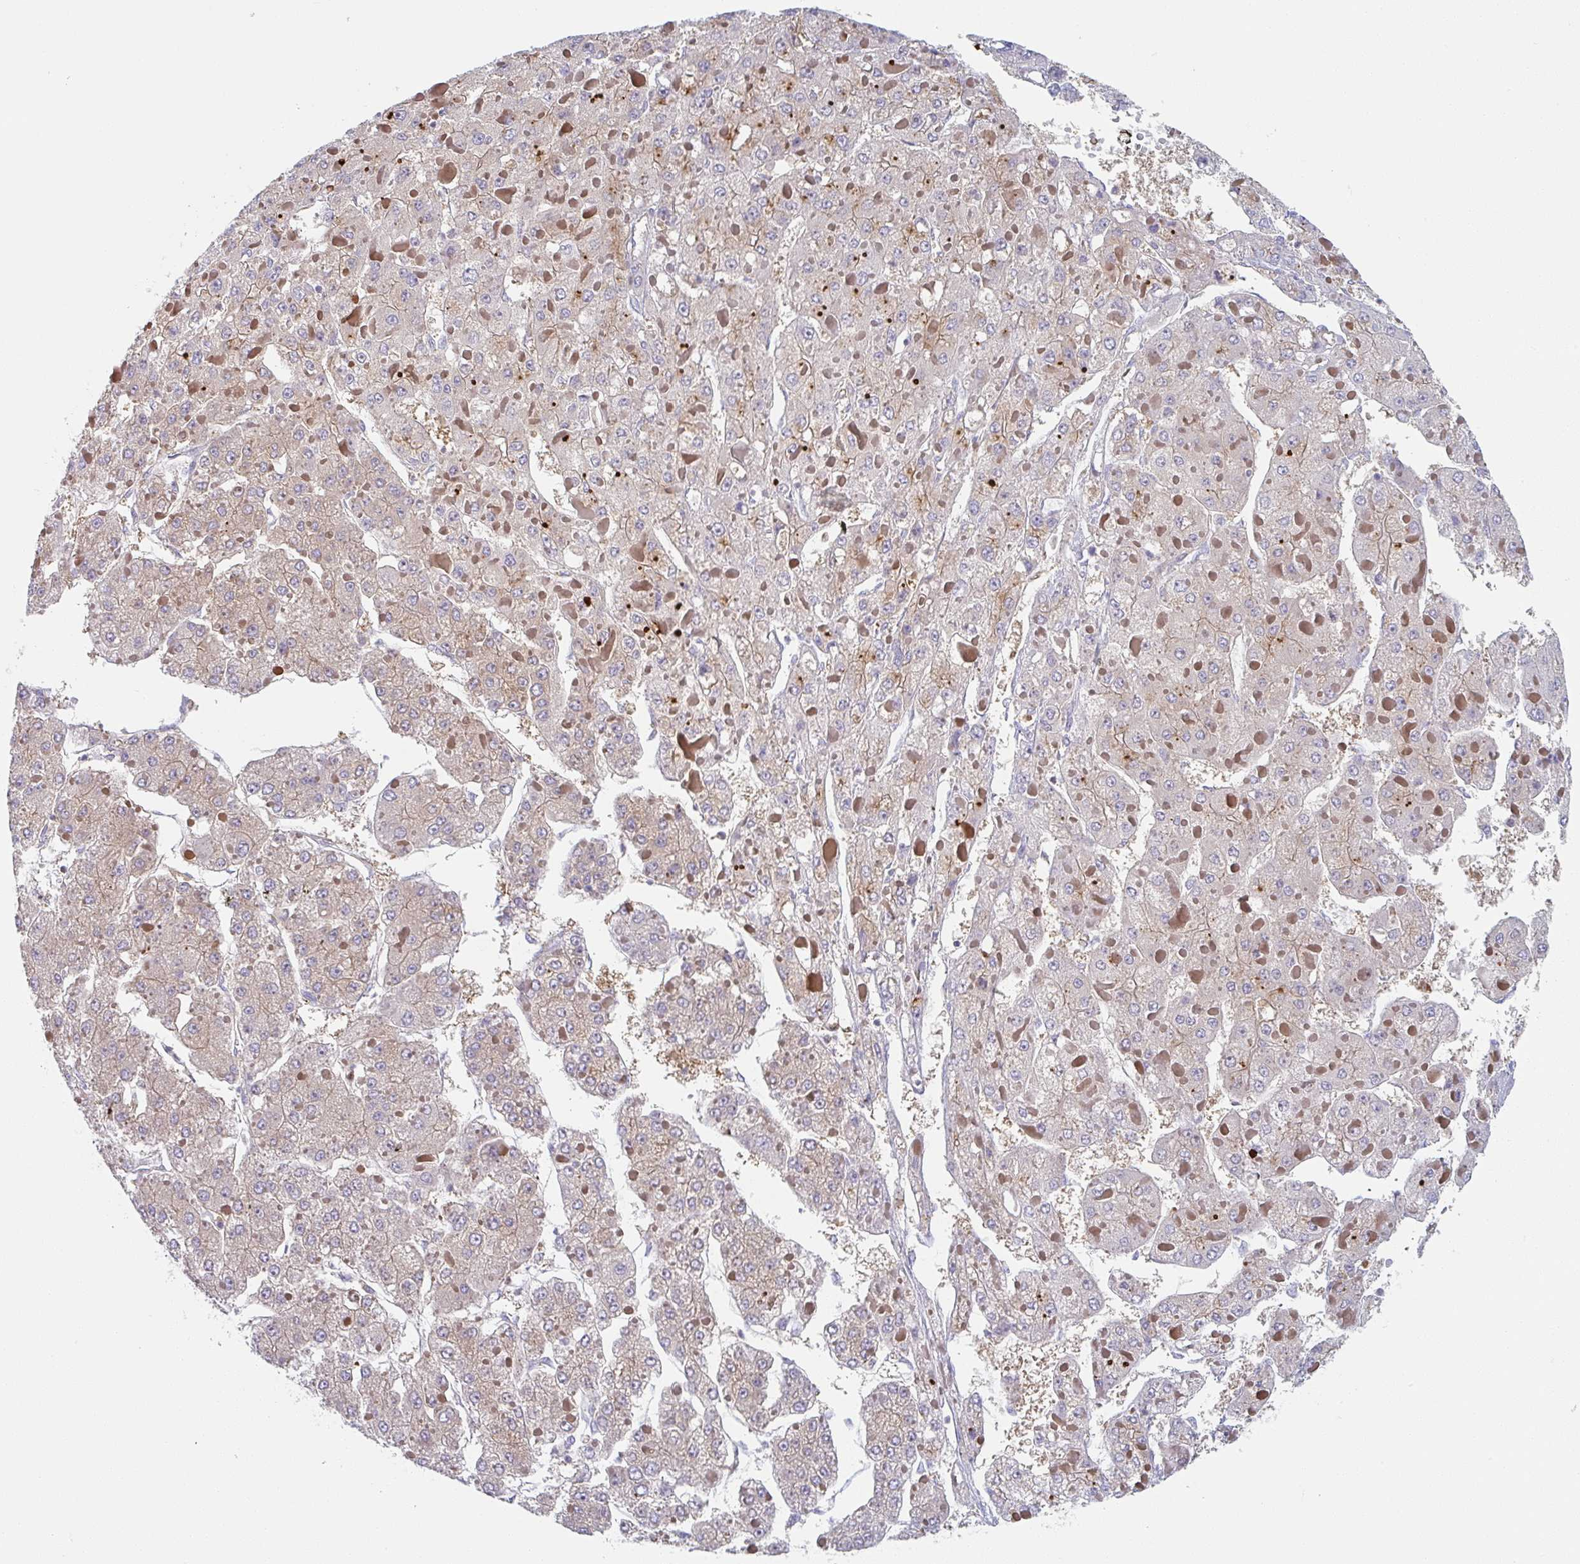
{"staining": {"intensity": "weak", "quantity": "25%-75%", "location": "cytoplasmic/membranous"}, "tissue": "liver cancer", "cell_type": "Tumor cells", "image_type": "cancer", "snomed": [{"axis": "morphology", "description": "Carcinoma, Hepatocellular, NOS"}, {"axis": "topography", "description": "Liver"}], "caption": "Immunohistochemistry of hepatocellular carcinoma (liver) shows low levels of weak cytoplasmic/membranous expression in approximately 25%-75% of tumor cells. The staining was performed using DAB, with brown indicating positive protein expression. Nuclei are stained blue with hematoxylin.", "gene": "AMPD2", "patient": {"sex": "female", "age": 73}}